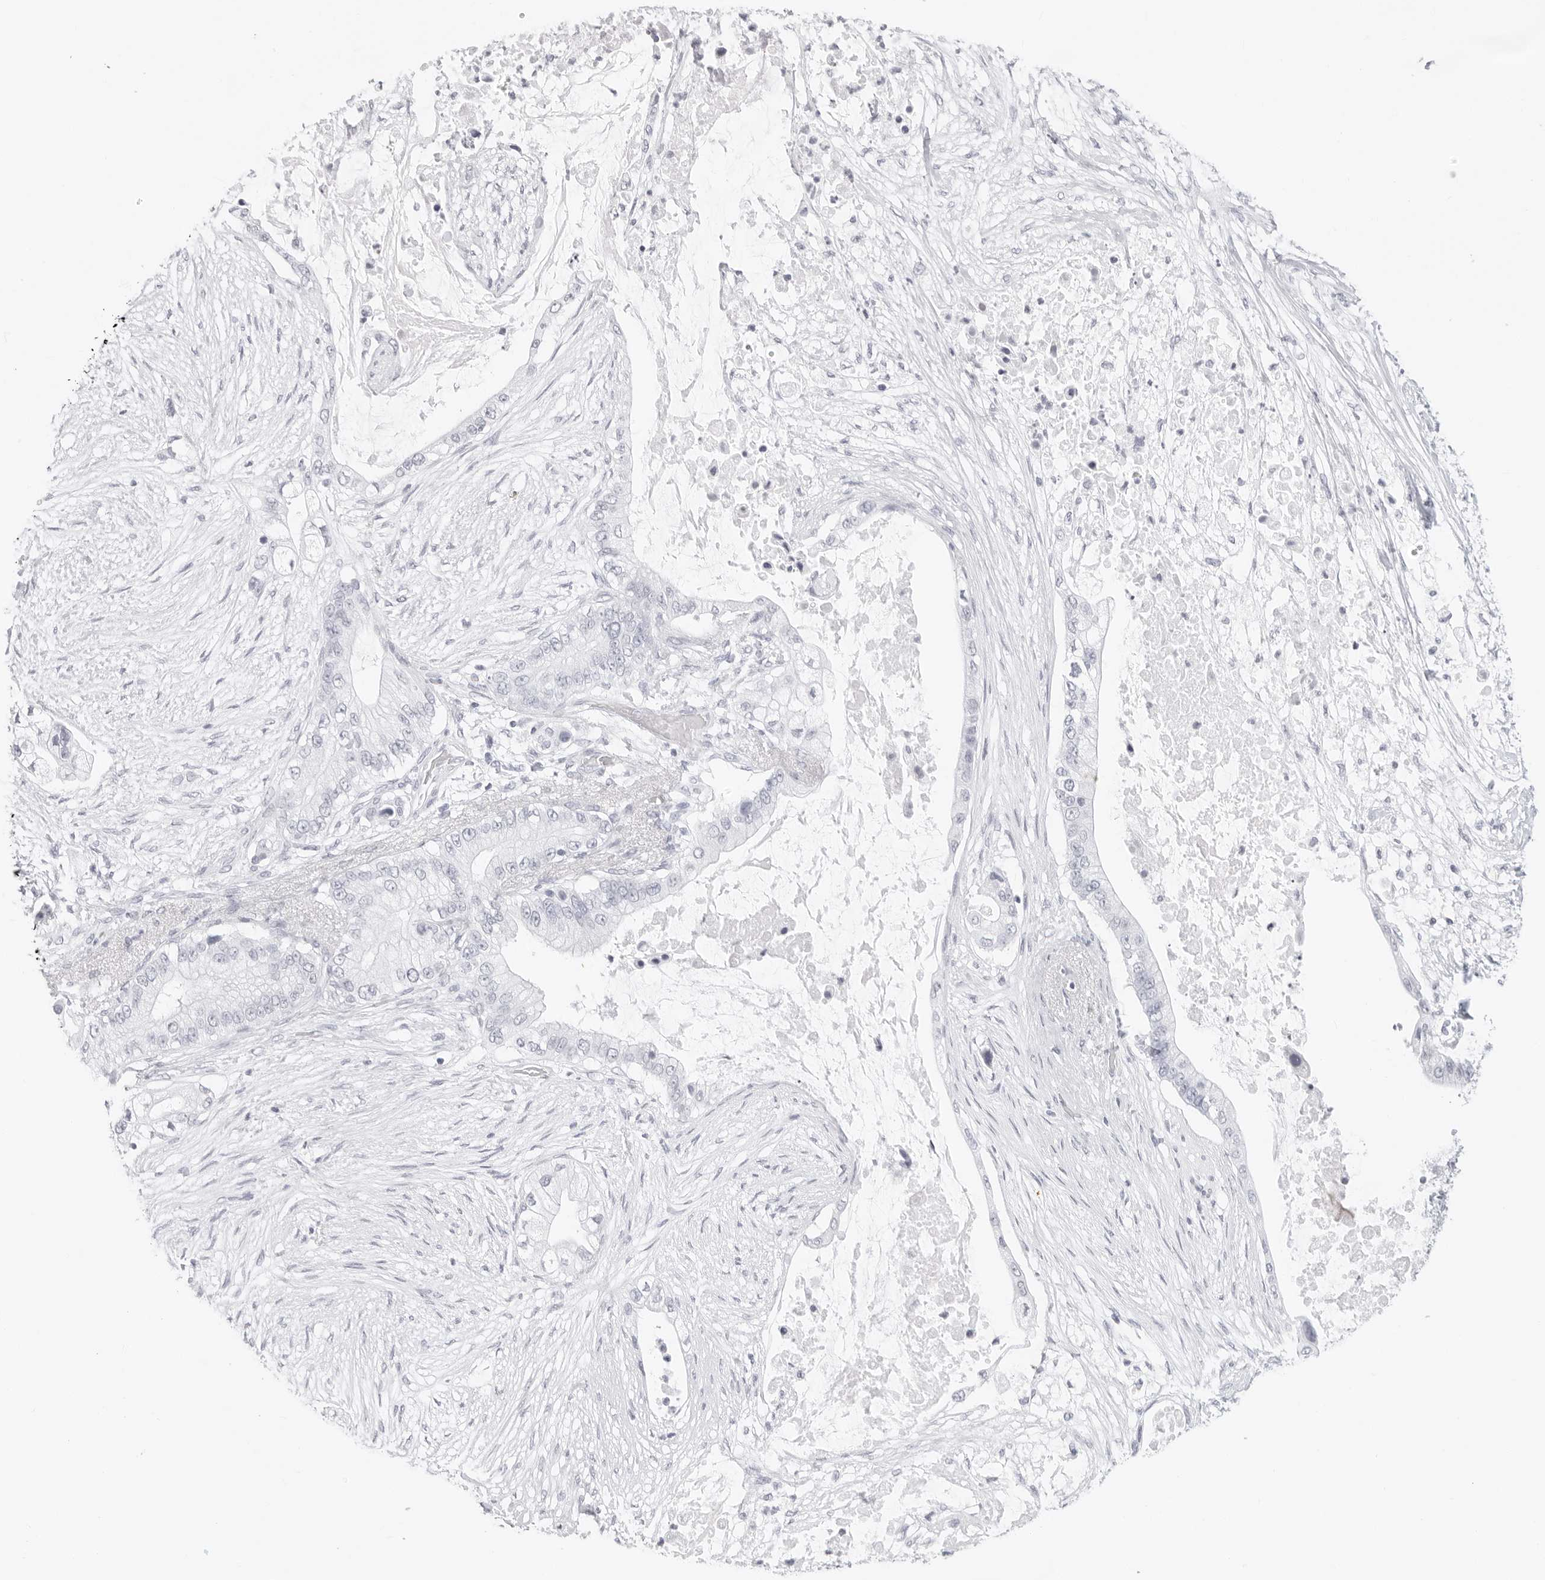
{"staining": {"intensity": "negative", "quantity": "none", "location": "none"}, "tissue": "pancreatic cancer", "cell_type": "Tumor cells", "image_type": "cancer", "snomed": [{"axis": "morphology", "description": "Adenocarcinoma, NOS"}, {"axis": "topography", "description": "Pancreas"}], "caption": "Immunohistochemical staining of human adenocarcinoma (pancreatic) exhibits no significant positivity in tumor cells.", "gene": "AGMAT", "patient": {"sex": "male", "age": 53}}